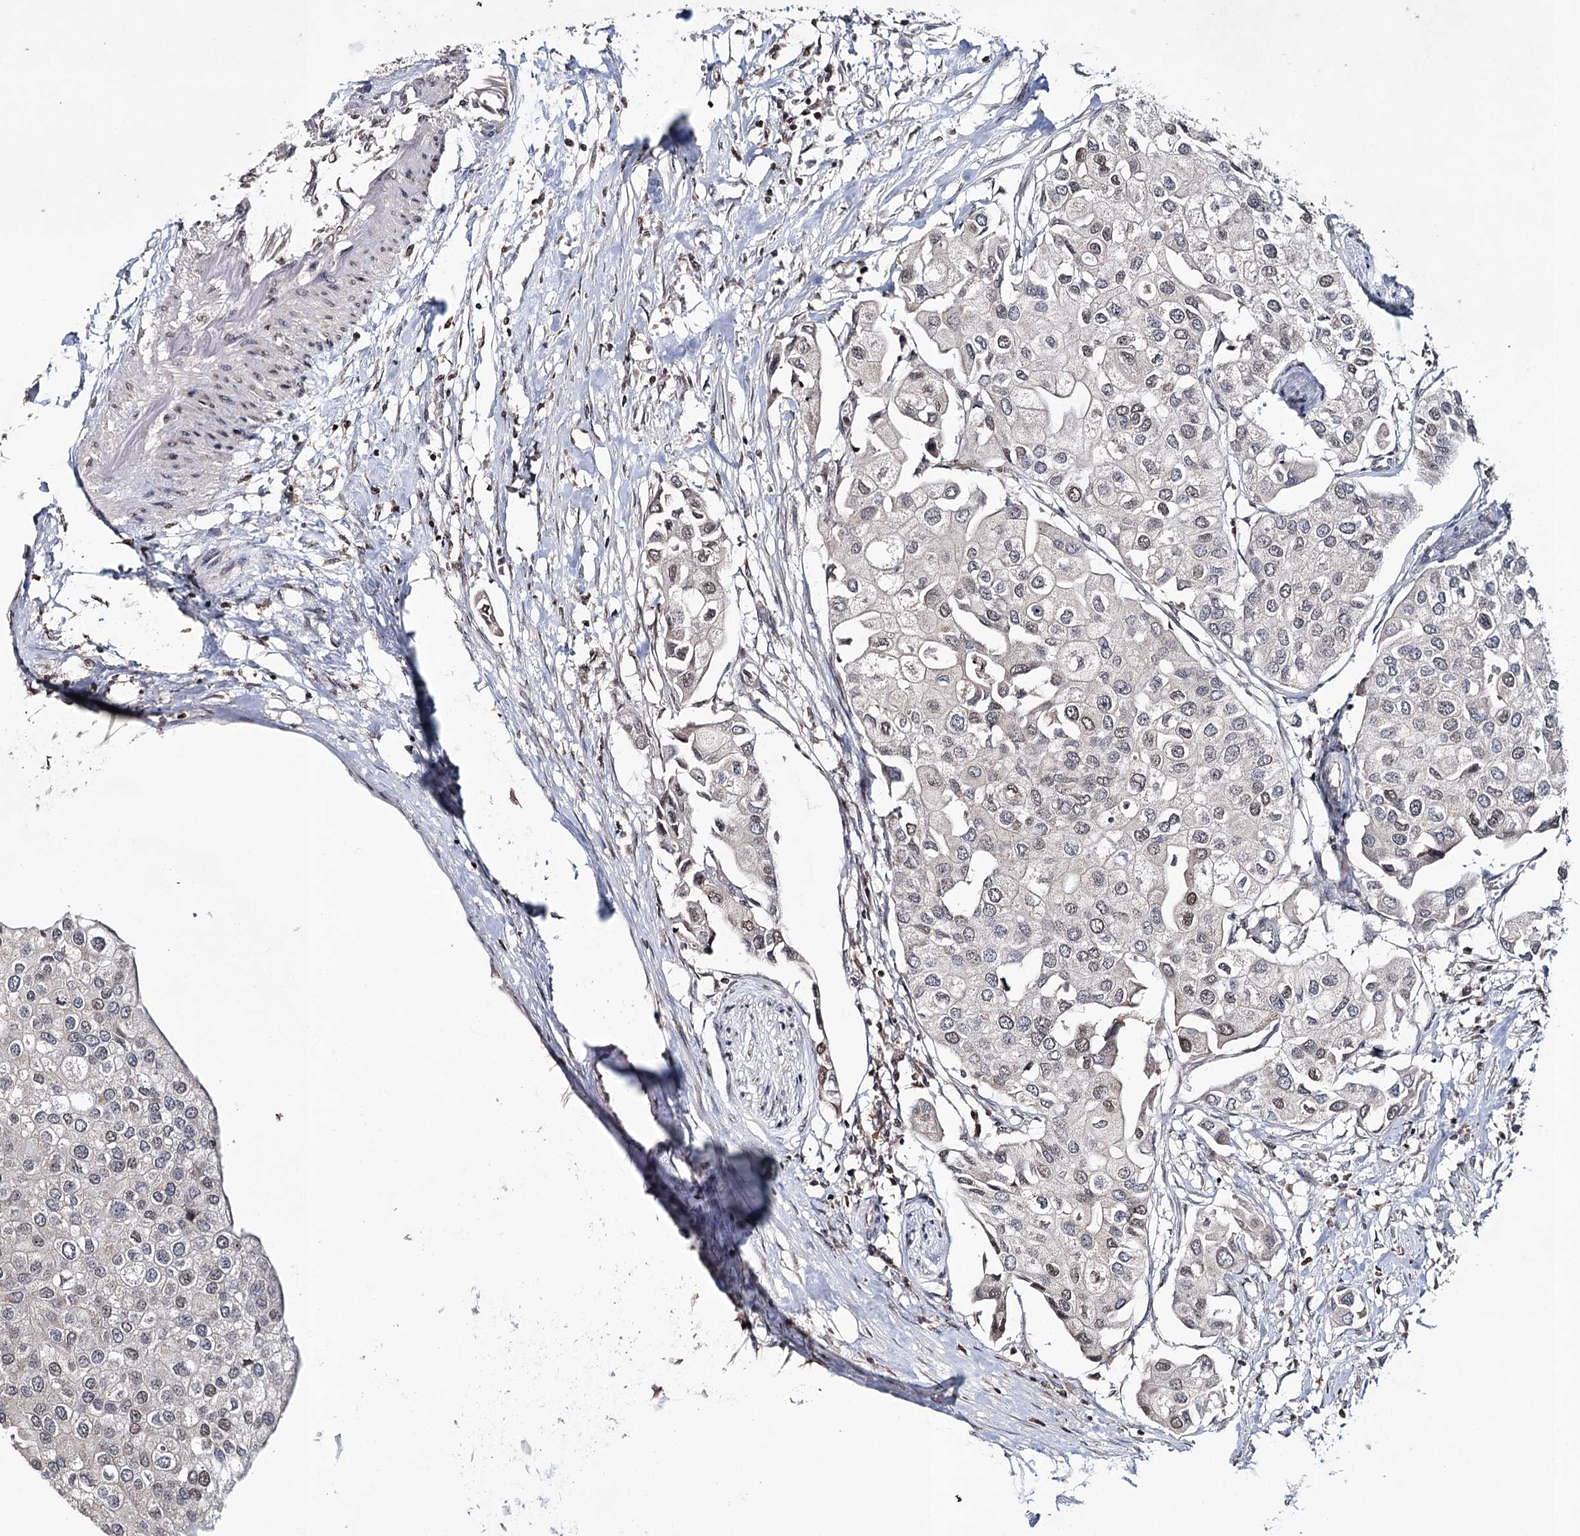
{"staining": {"intensity": "weak", "quantity": "<25%", "location": "nuclear"}, "tissue": "urothelial cancer", "cell_type": "Tumor cells", "image_type": "cancer", "snomed": [{"axis": "morphology", "description": "Urothelial carcinoma, High grade"}, {"axis": "topography", "description": "Urinary bladder"}], "caption": "This is a micrograph of immunohistochemistry staining of high-grade urothelial carcinoma, which shows no expression in tumor cells.", "gene": "ICOS", "patient": {"sex": "male", "age": 64}}